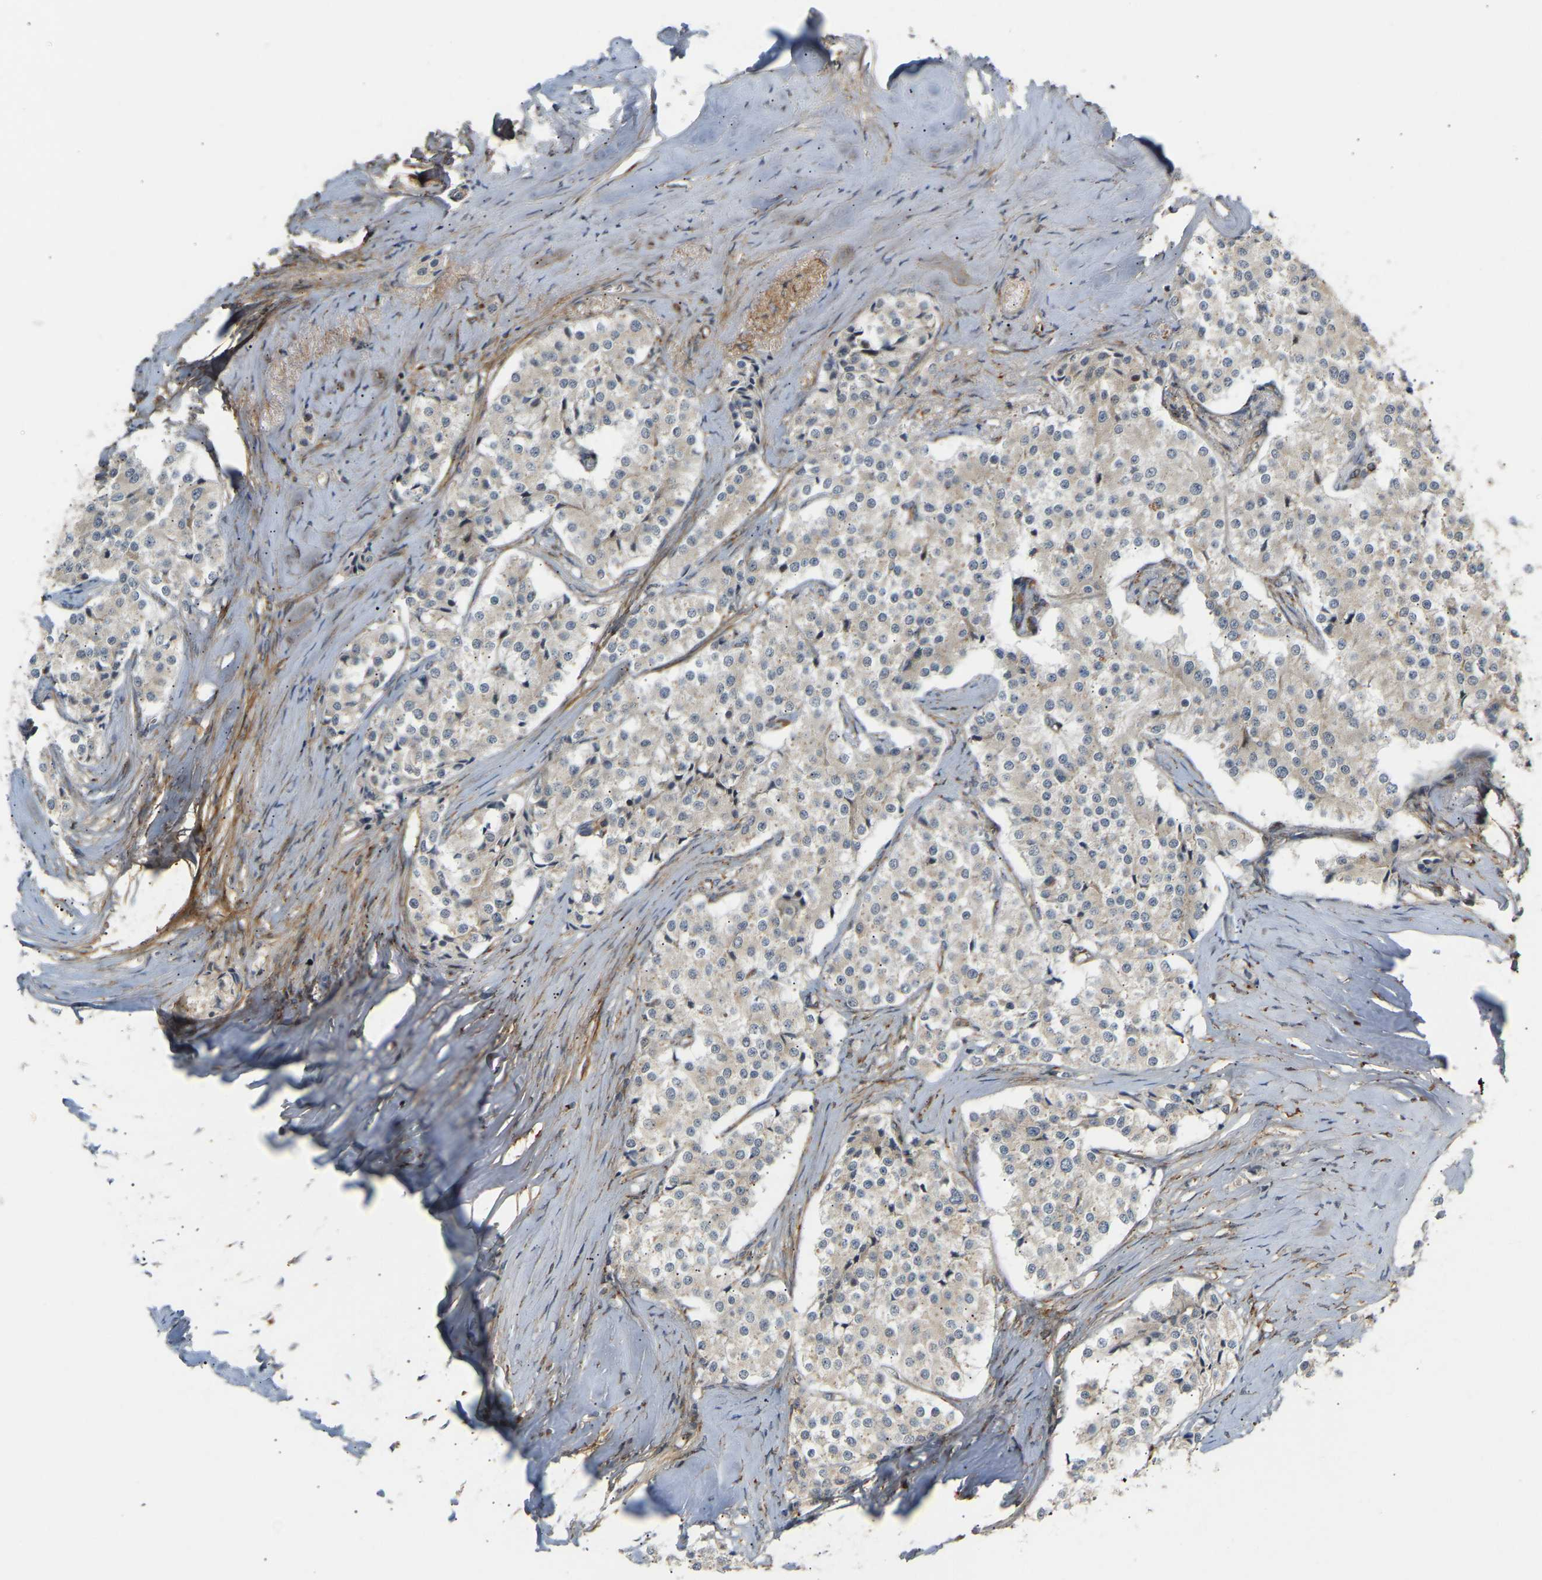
{"staining": {"intensity": "weak", "quantity": "<25%", "location": "cytoplasmic/membranous"}, "tissue": "carcinoid", "cell_type": "Tumor cells", "image_type": "cancer", "snomed": [{"axis": "morphology", "description": "Carcinoid, malignant, NOS"}, {"axis": "topography", "description": "Colon"}], "caption": "A high-resolution histopathology image shows IHC staining of malignant carcinoid, which shows no significant positivity in tumor cells.", "gene": "PLCG2", "patient": {"sex": "female", "age": 52}}